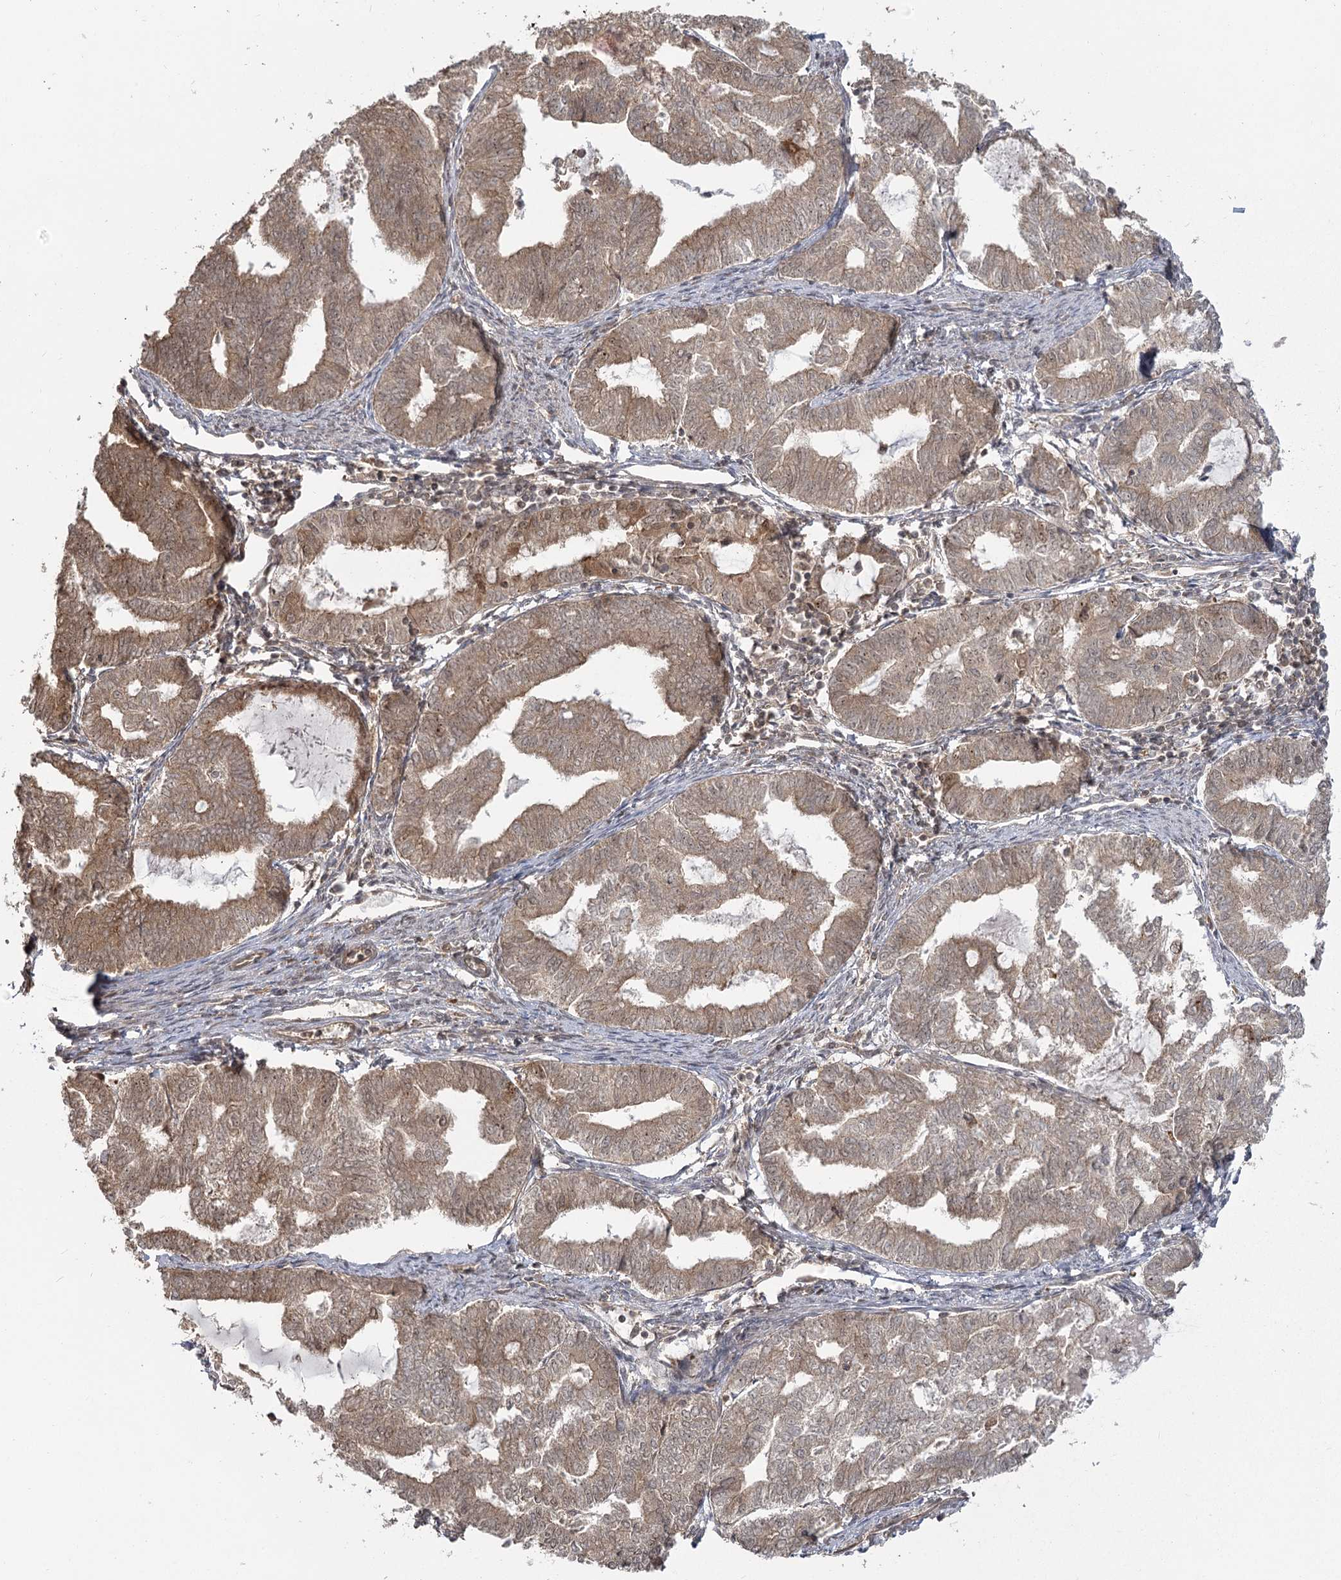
{"staining": {"intensity": "moderate", "quantity": ">75%", "location": "cytoplasmic/membranous"}, "tissue": "endometrial cancer", "cell_type": "Tumor cells", "image_type": "cancer", "snomed": [{"axis": "morphology", "description": "Adenocarcinoma, NOS"}, {"axis": "topography", "description": "Endometrium"}], "caption": "Protein staining of adenocarcinoma (endometrial) tissue exhibits moderate cytoplasmic/membranous staining in about >75% of tumor cells. (Stains: DAB in brown, nuclei in blue, Microscopy: brightfield microscopy at high magnification).", "gene": "R3HDM2", "patient": {"sex": "female", "age": 79}}